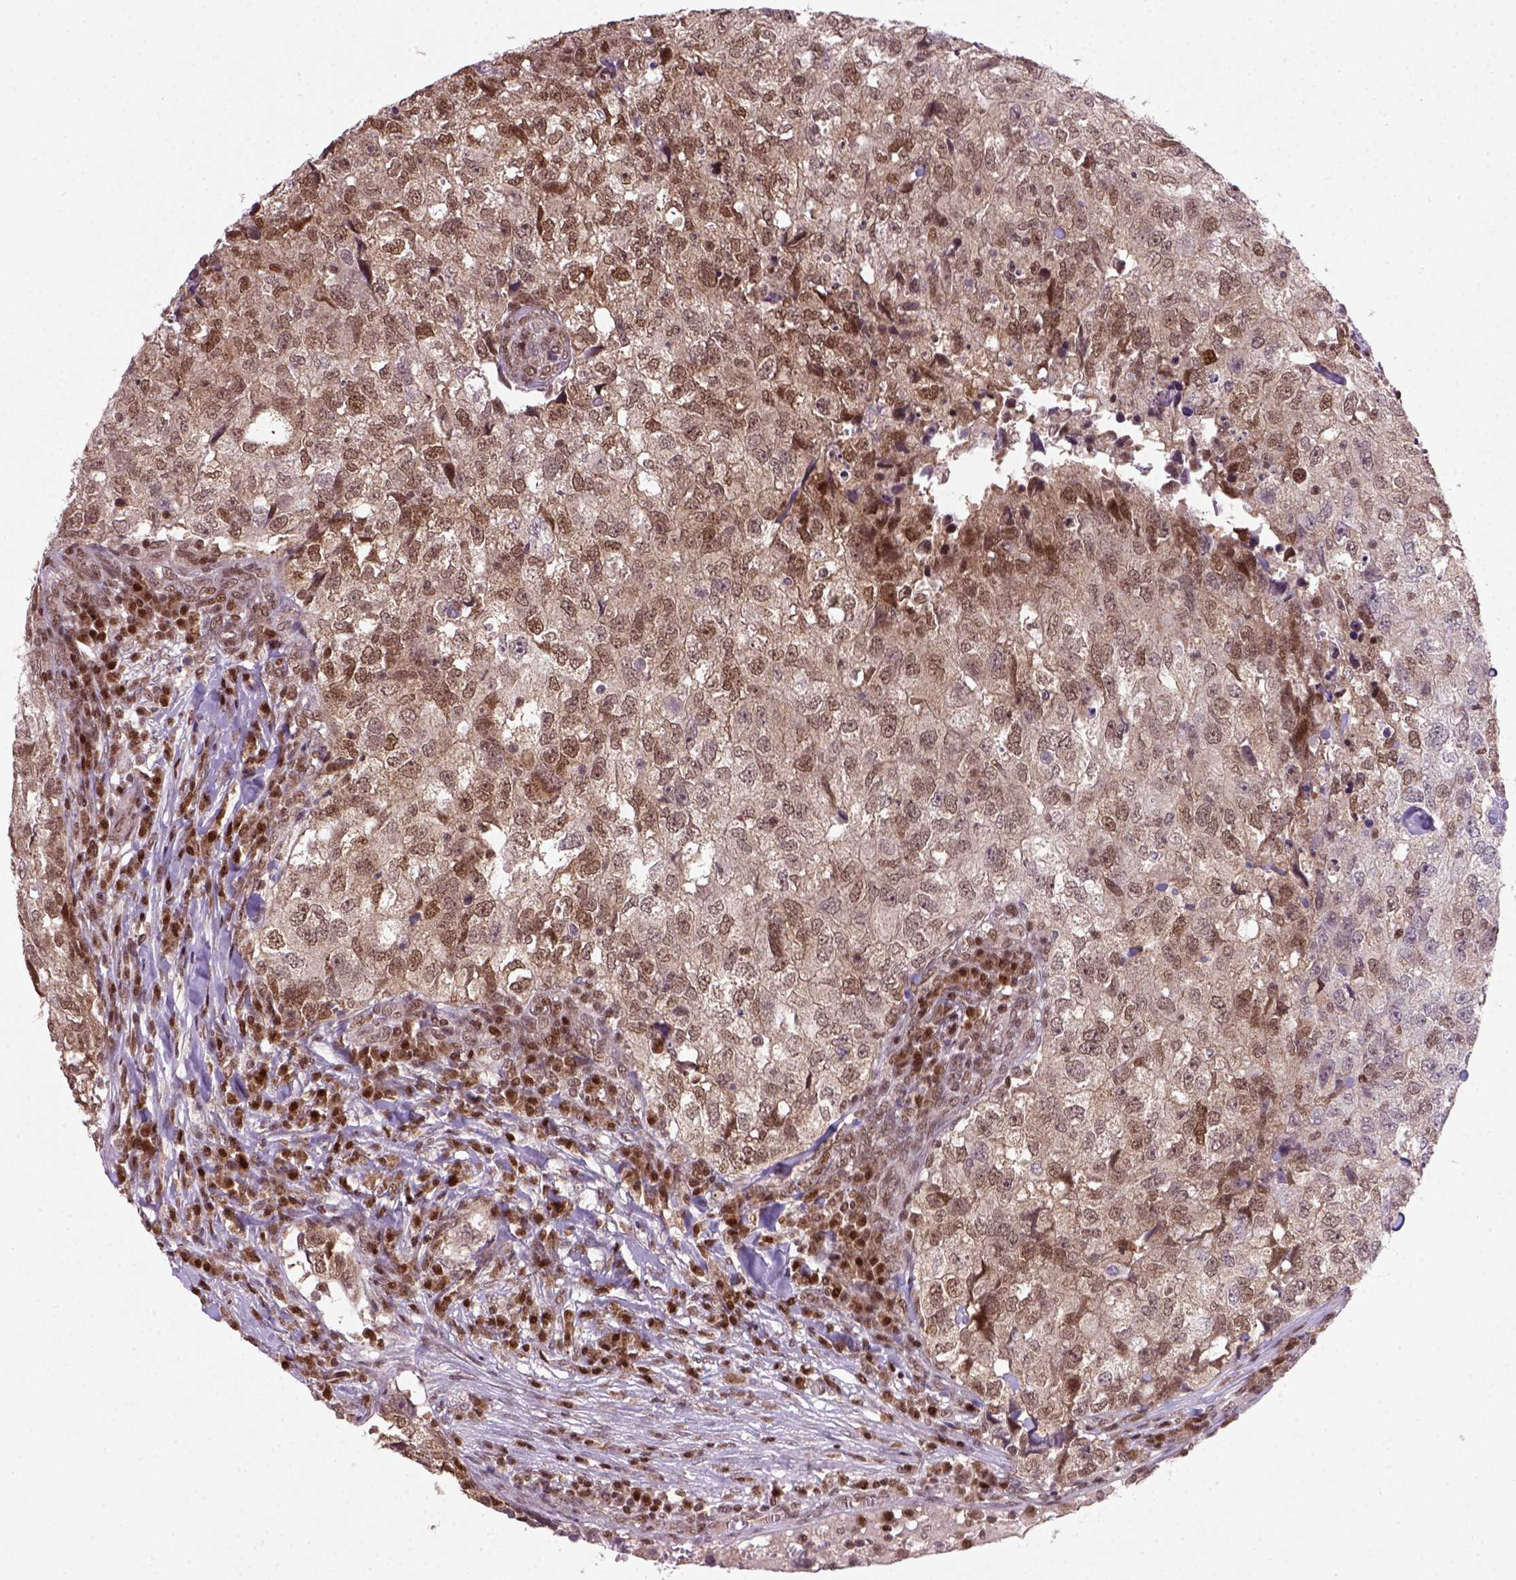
{"staining": {"intensity": "moderate", "quantity": ">75%", "location": "nuclear"}, "tissue": "breast cancer", "cell_type": "Tumor cells", "image_type": "cancer", "snomed": [{"axis": "morphology", "description": "Duct carcinoma"}, {"axis": "topography", "description": "Breast"}], "caption": "Immunohistochemistry (IHC) photomicrograph of breast cancer (invasive ductal carcinoma) stained for a protein (brown), which demonstrates medium levels of moderate nuclear expression in about >75% of tumor cells.", "gene": "MGMT", "patient": {"sex": "female", "age": 30}}